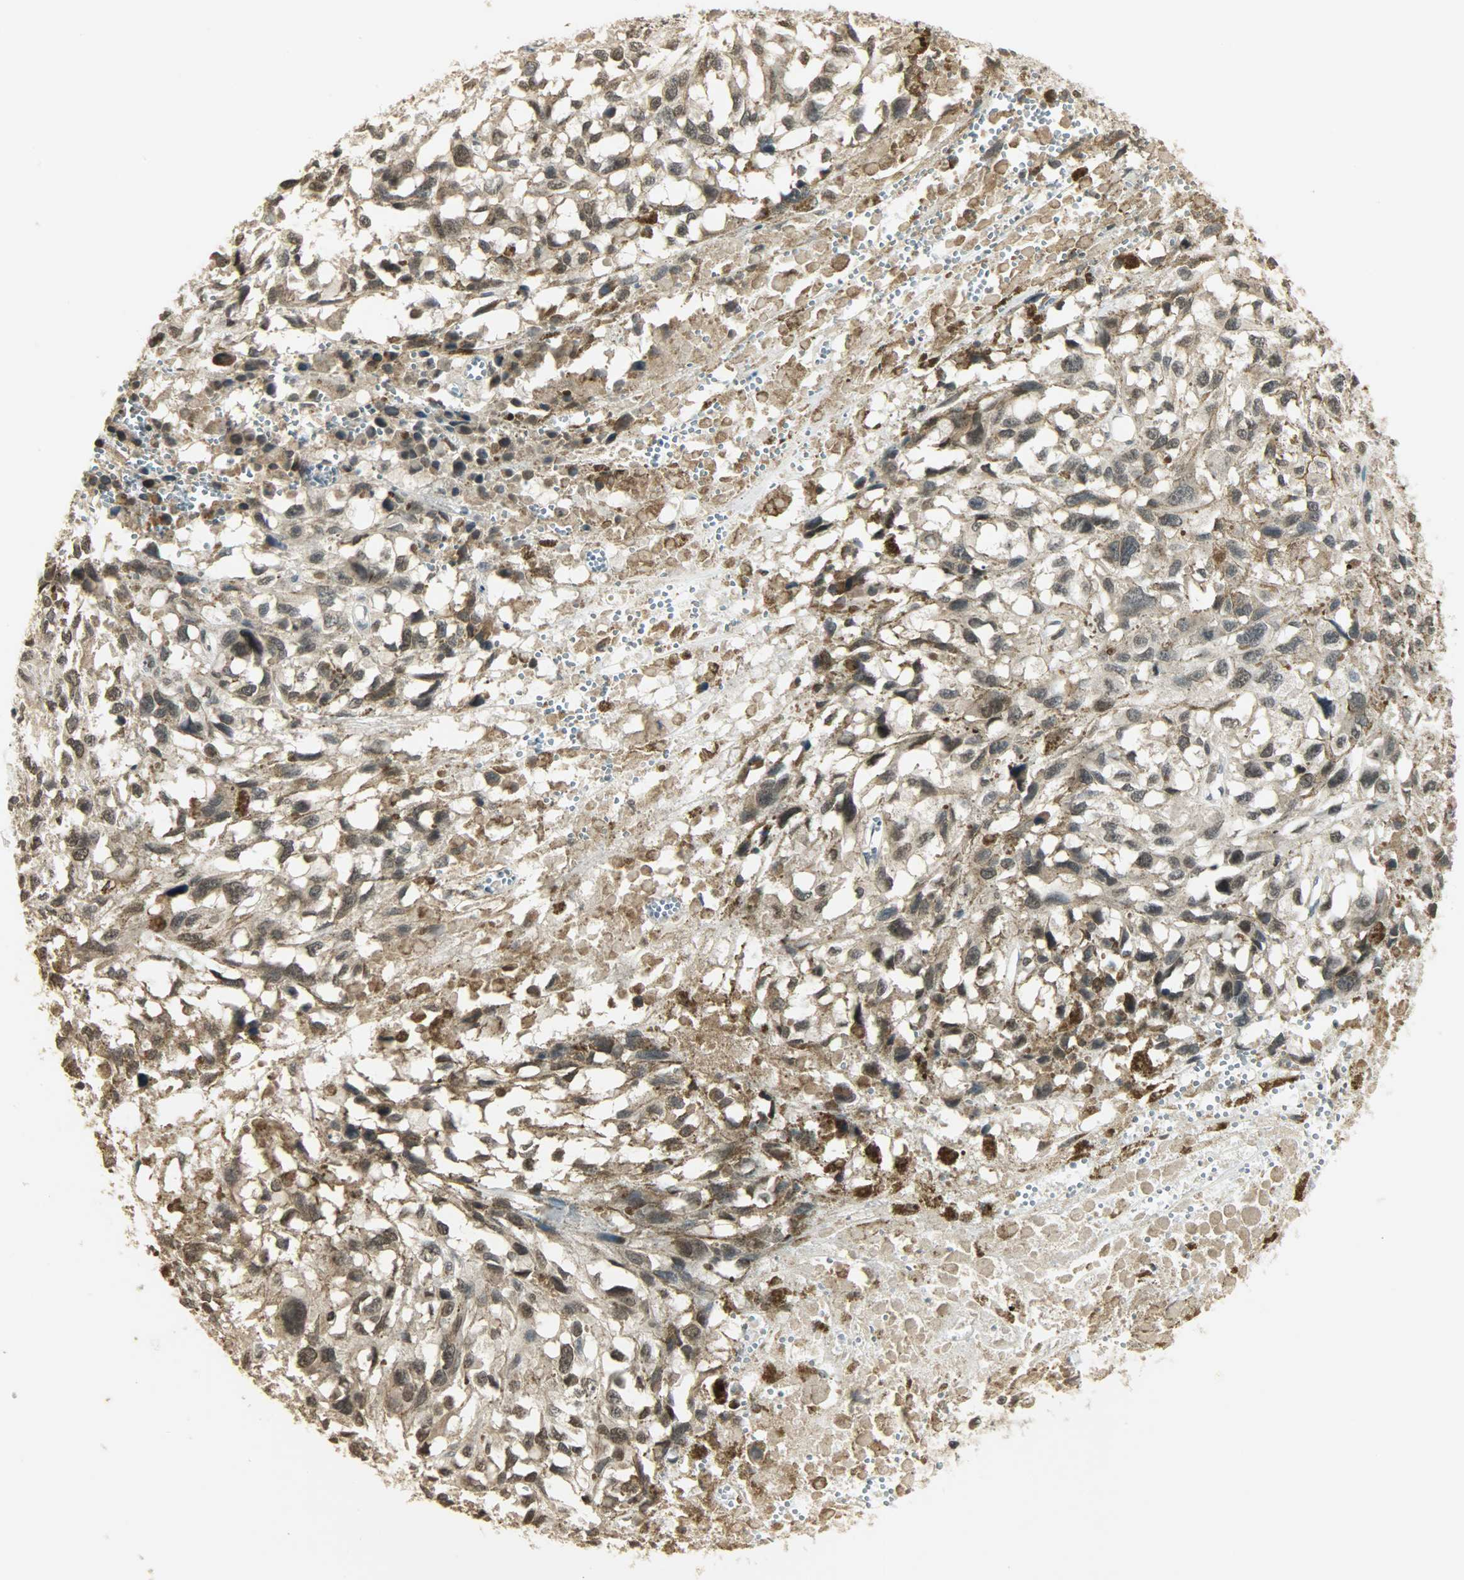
{"staining": {"intensity": "negative", "quantity": "none", "location": "none"}, "tissue": "melanoma", "cell_type": "Tumor cells", "image_type": "cancer", "snomed": [{"axis": "morphology", "description": "Malignant melanoma, Metastatic site"}, {"axis": "topography", "description": "Lymph node"}], "caption": "A high-resolution photomicrograph shows immunohistochemistry (IHC) staining of melanoma, which demonstrates no significant expression in tumor cells.", "gene": "SMARCA5", "patient": {"sex": "male", "age": 59}}